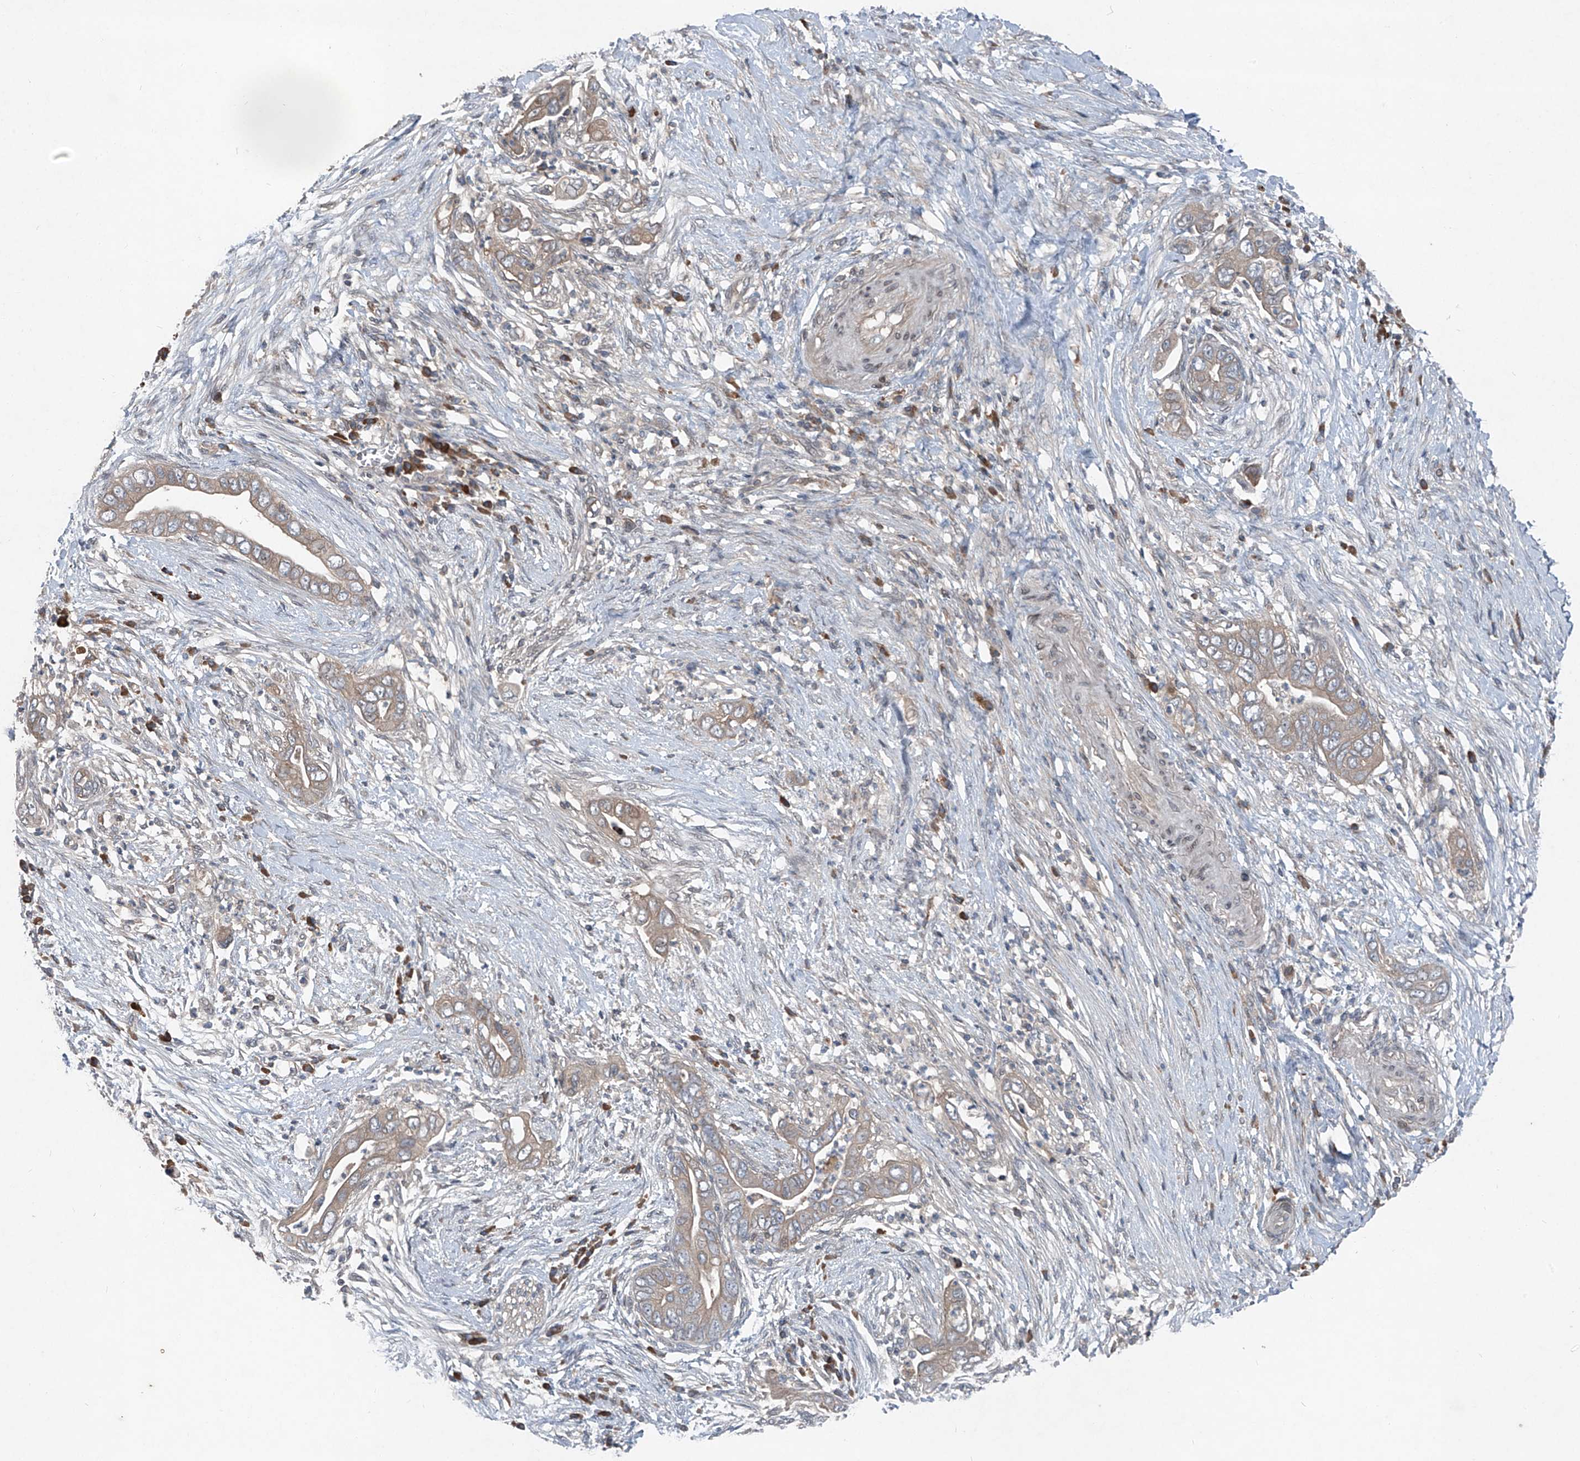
{"staining": {"intensity": "weak", "quantity": "25%-75%", "location": "cytoplasmic/membranous"}, "tissue": "pancreatic cancer", "cell_type": "Tumor cells", "image_type": "cancer", "snomed": [{"axis": "morphology", "description": "Adenocarcinoma, NOS"}, {"axis": "topography", "description": "Pancreas"}], "caption": "A micrograph showing weak cytoplasmic/membranous staining in about 25%-75% of tumor cells in pancreatic cancer (adenocarcinoma), as visualized by brown immunohistochemical staining.", "gene": "FOXRED2", "patient": {"sex": "male", "age": 75}}